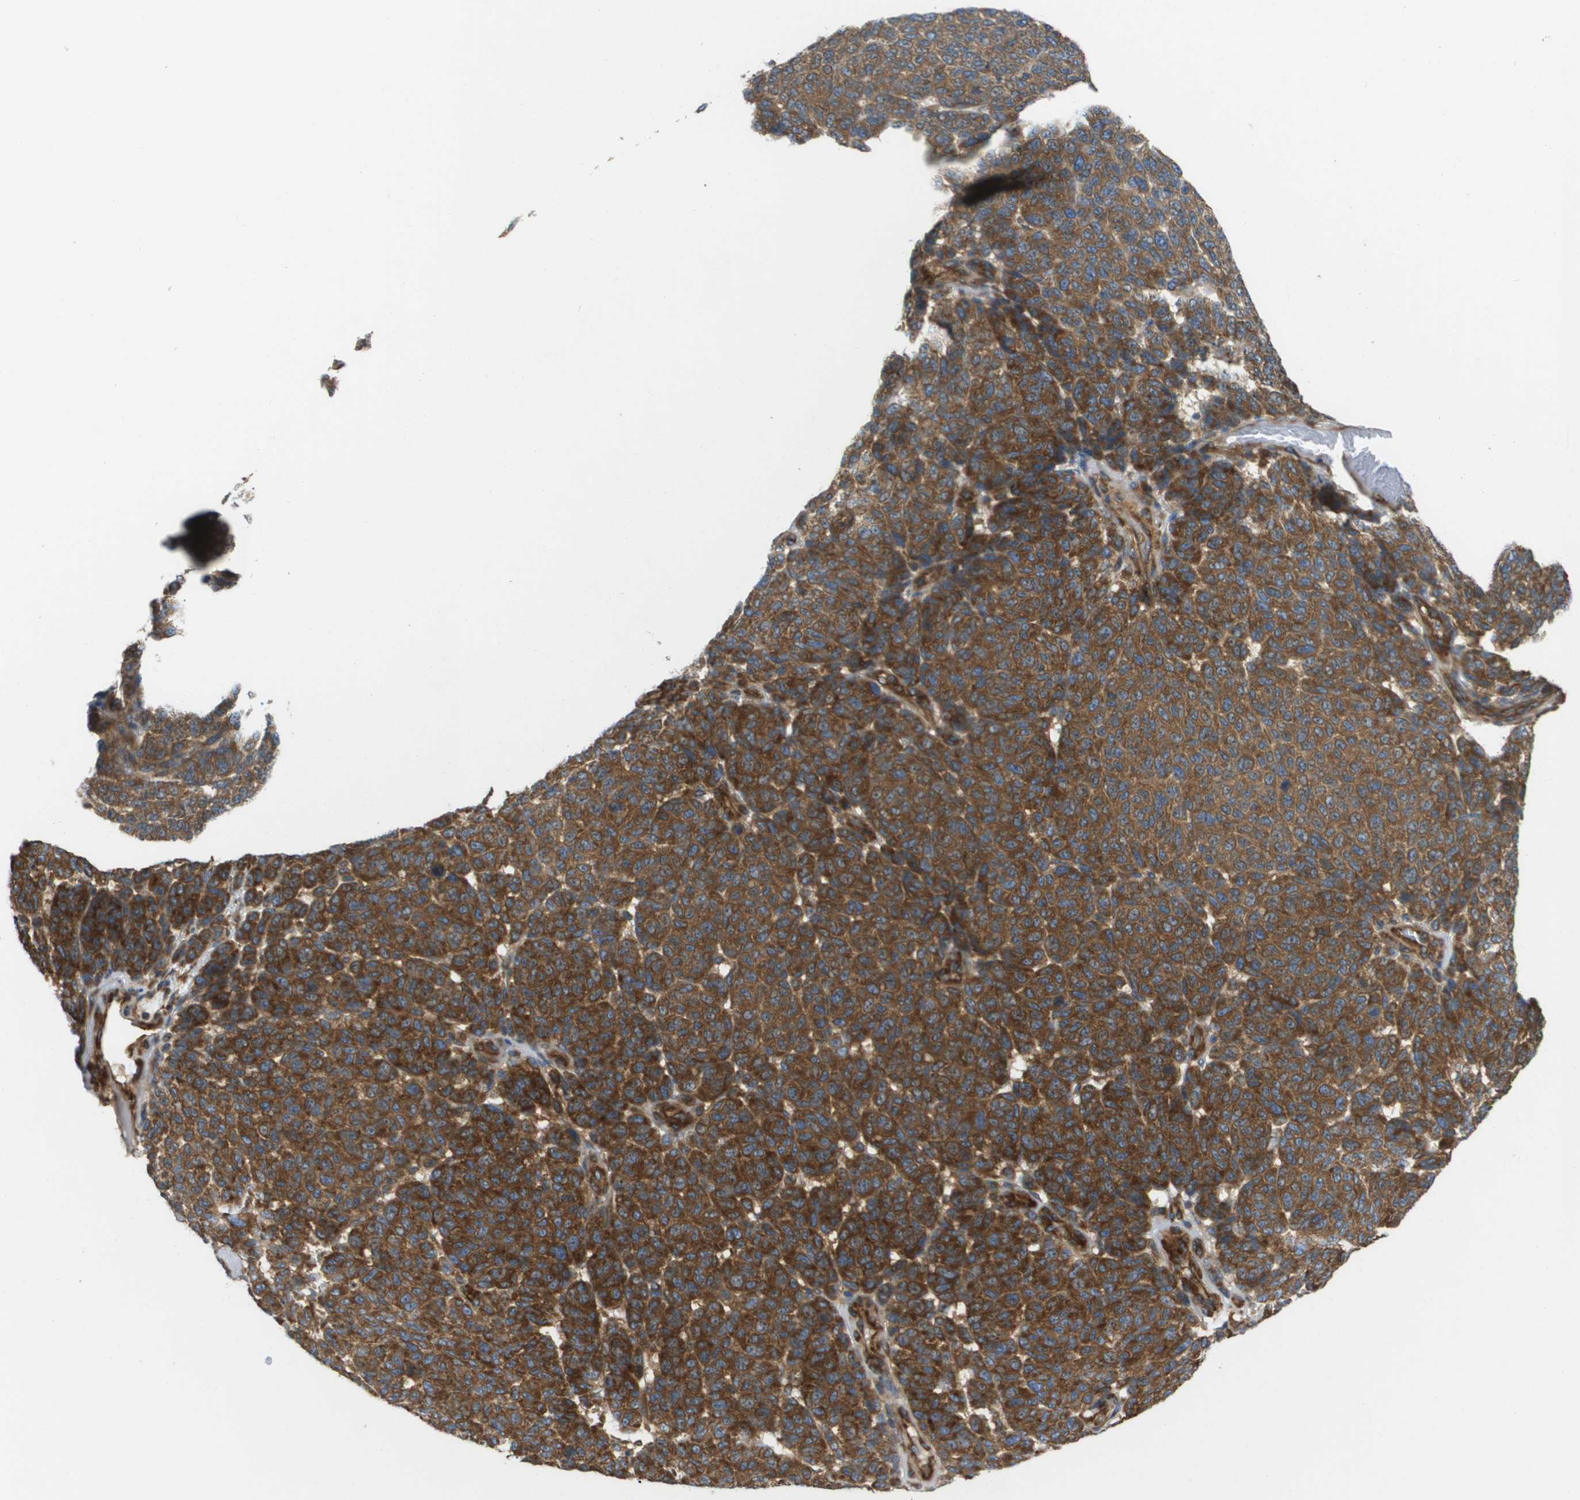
{"staining": {"intensity": "strong", "quantity": ">75%", "location": "cytoplasmic/membranous"}, "tissue": "melanoma", "cell_type": "Tumor cells", "image_type": "cancer", "snomed": [{"axis": "morphology", "description": "Malignant melanoma, NOS"}, {"axis": "topography", "description": "Skin"}], "caption": "Malignant melanoma stained with a protein marker demonstrates strong staining in tumor cells.", "gene": "EIF4G2", "patient": {"sex": "male", "age": 59}}